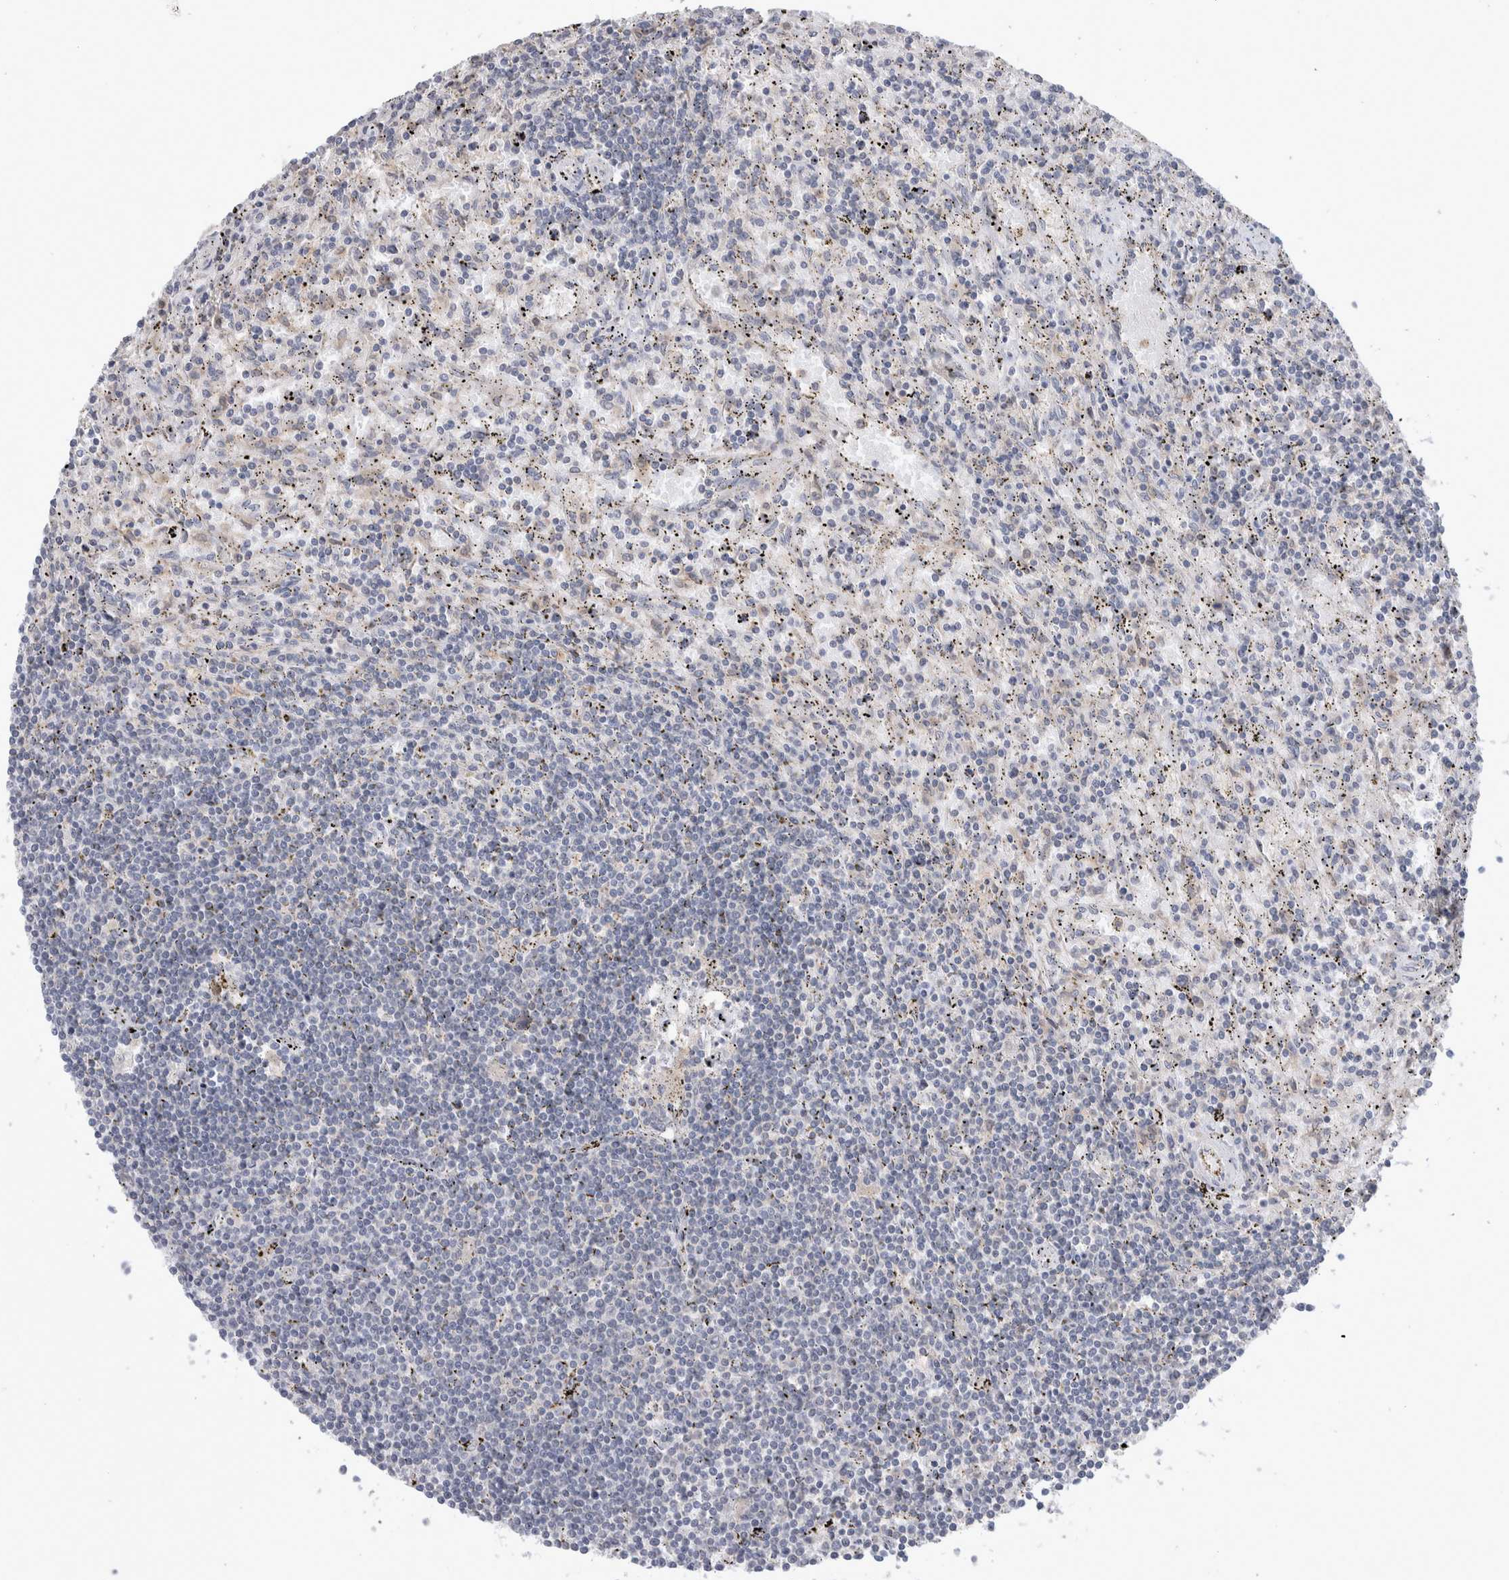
{"staining": {"intensity": "negative", "quantity": "none", "location": "none"}, "tissue": "lymphoma", "cell_type": "Tumor cells", "image_type": "cancer", "snomed": [{"axis": "morphology", "description": "Malignant lymphoma, non-Hodgkin's type, Low grade"}, {"axis": "topography", "description": "Spleen"}], "caption": "Photomicrograph shows no protein positivity in tumor cells of lymphoma tissue. (Stains: DAB (3,3'-diaminobenzidine) IHC with hematoxylin counter stain, Microscopy: brightfield microscopy at high magnification).", "gene": "HTATIP2", "patient": {"sex": "male", "age": 76}}